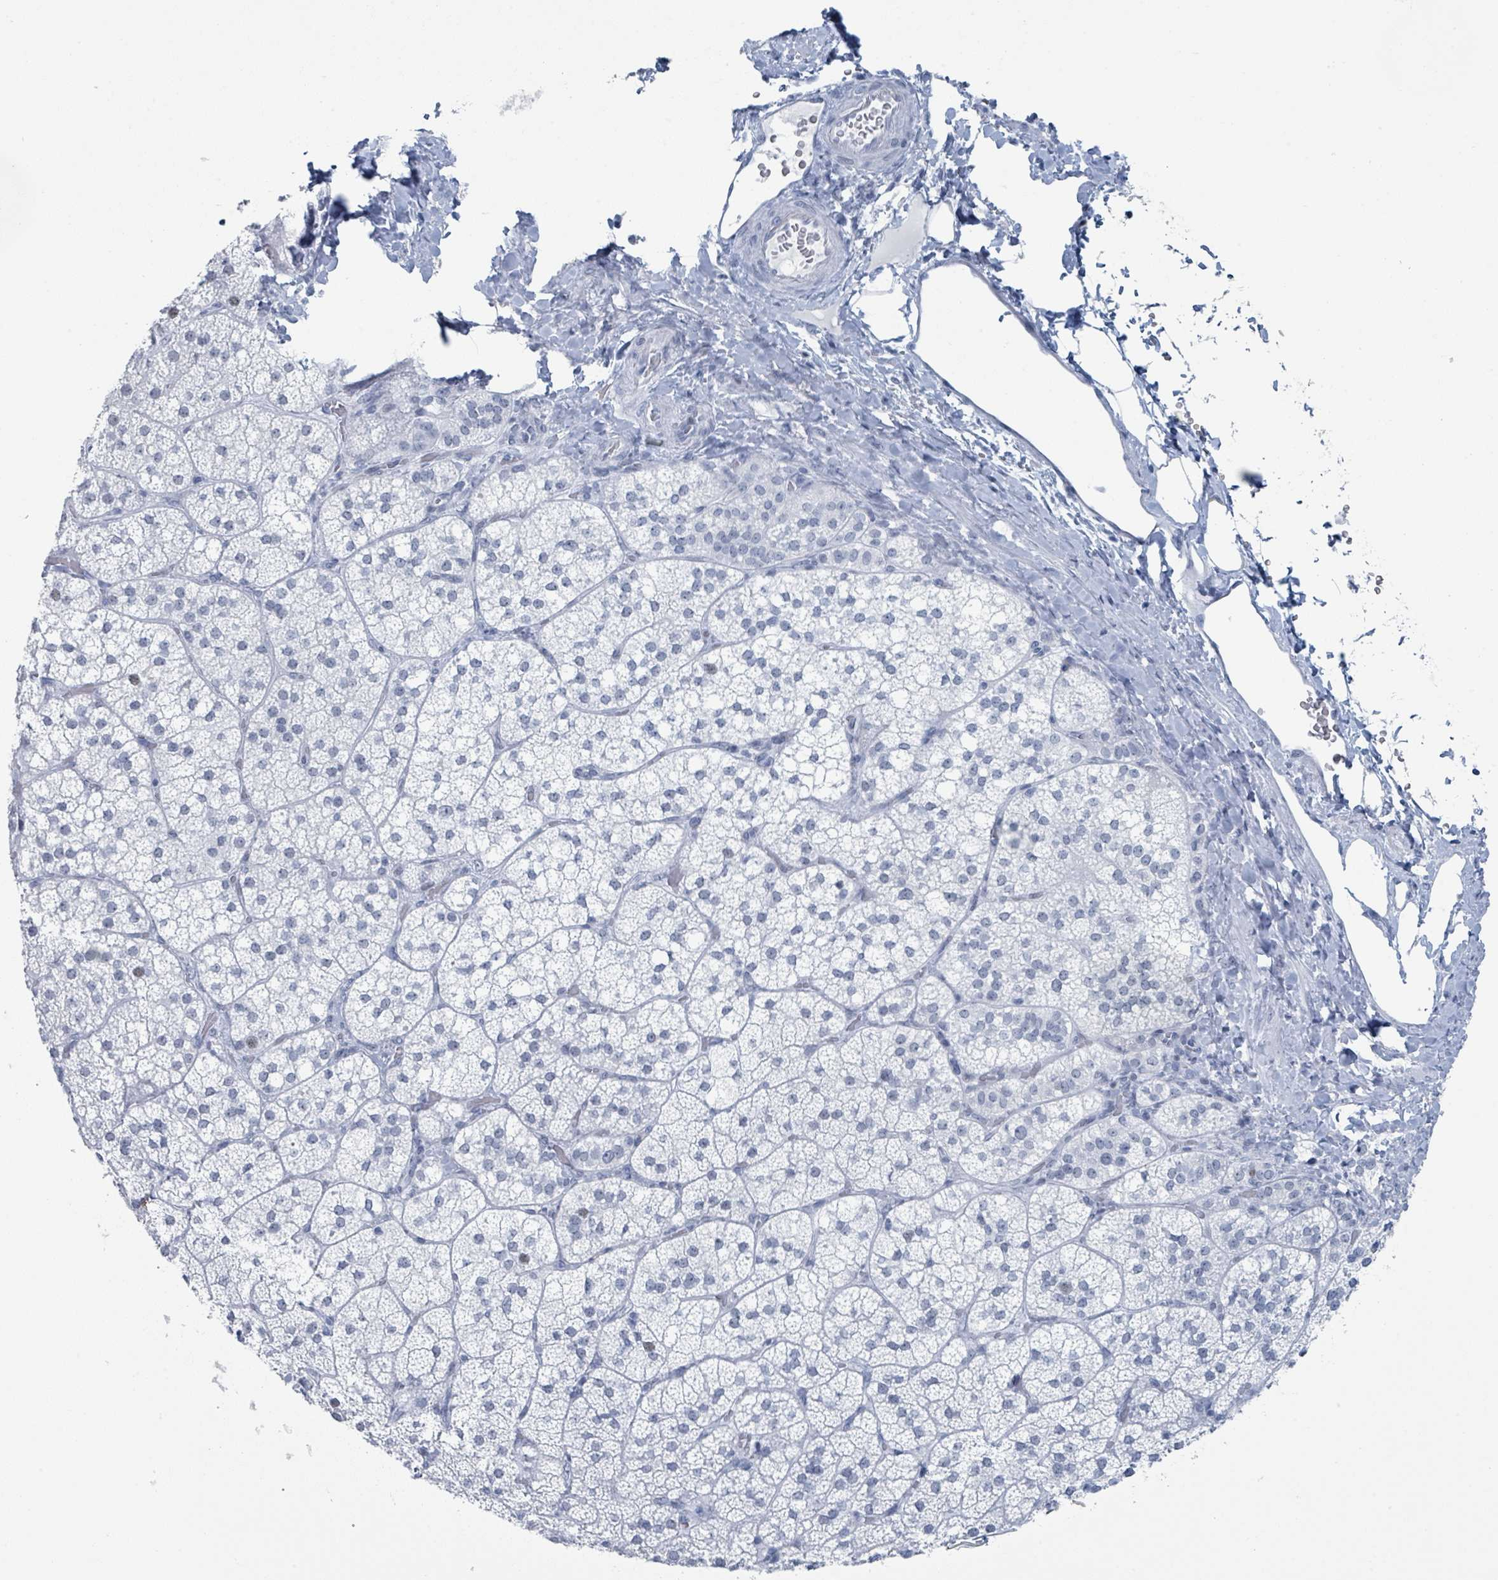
{"staining": {"intensity": "negative", "quantity": "none", "location": "none"}, "tissue": "adrenal gland", "cell_type": "Glandular cells", "image_type": "normal", "snomed": [{"axis": "morphology", "description": "Normal tissue, NOS"}, {"axis": "topography", "description": "Adrenal gland"}], "caption": "Immunohistochemistry (IHC) histopathology image of normal adrenal gland stained for a protein (brown), which reveals no staining in glandular cells.", "gene": "GPR15LG", "patient": {"sex": "male", "age": 53}}